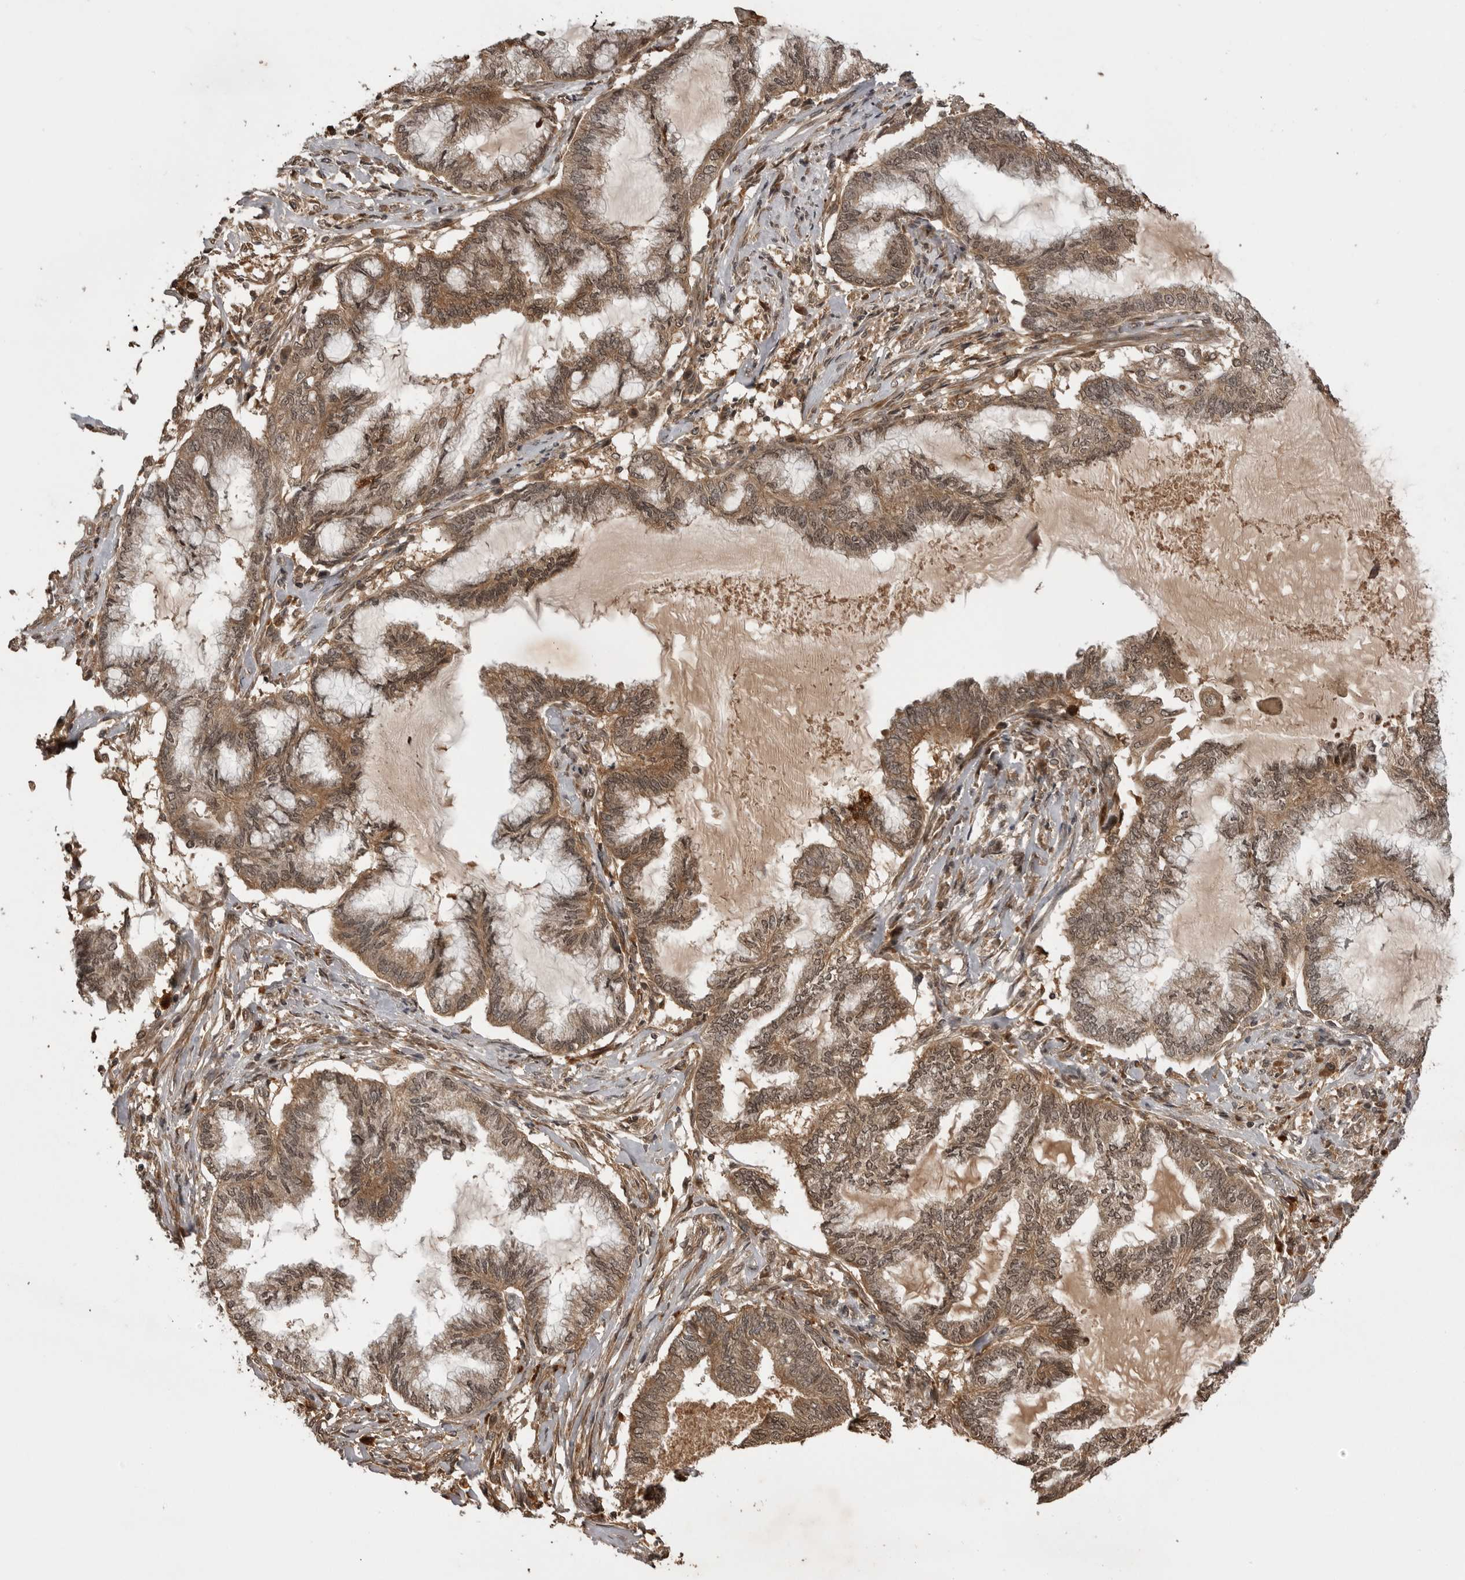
{"staining": {"intensity": "moderate", "quantity": ">75%", "location": "cytoplasmic/membranous,nuclear"}, "tissue": "endometrial cancer", "cell_type": "Tumor cells", "image_type": "cancer", "snomed": [{"axis": "morphology", "description": "Adenocarcinoma, NOS"}, {"axis": "topography", "description": "Endometrium"}], "caption": "IHC staining of endometrial adenocarcinoma, which demonstrates medium levels of moderate cytoplasmic/membranous and nuclear expression in approximately >75% of tumor cells indicating moderate cytoplasmic/membranous and nuclear protein positivity. The staining was performed using DAB (3,3'-diaminobenzidine) (brown) for protein detection and nuclei were counterstained in hematoxylin (blue).", "gene": "AKAP7", "patient": {"sex": "female", "age": 86}}